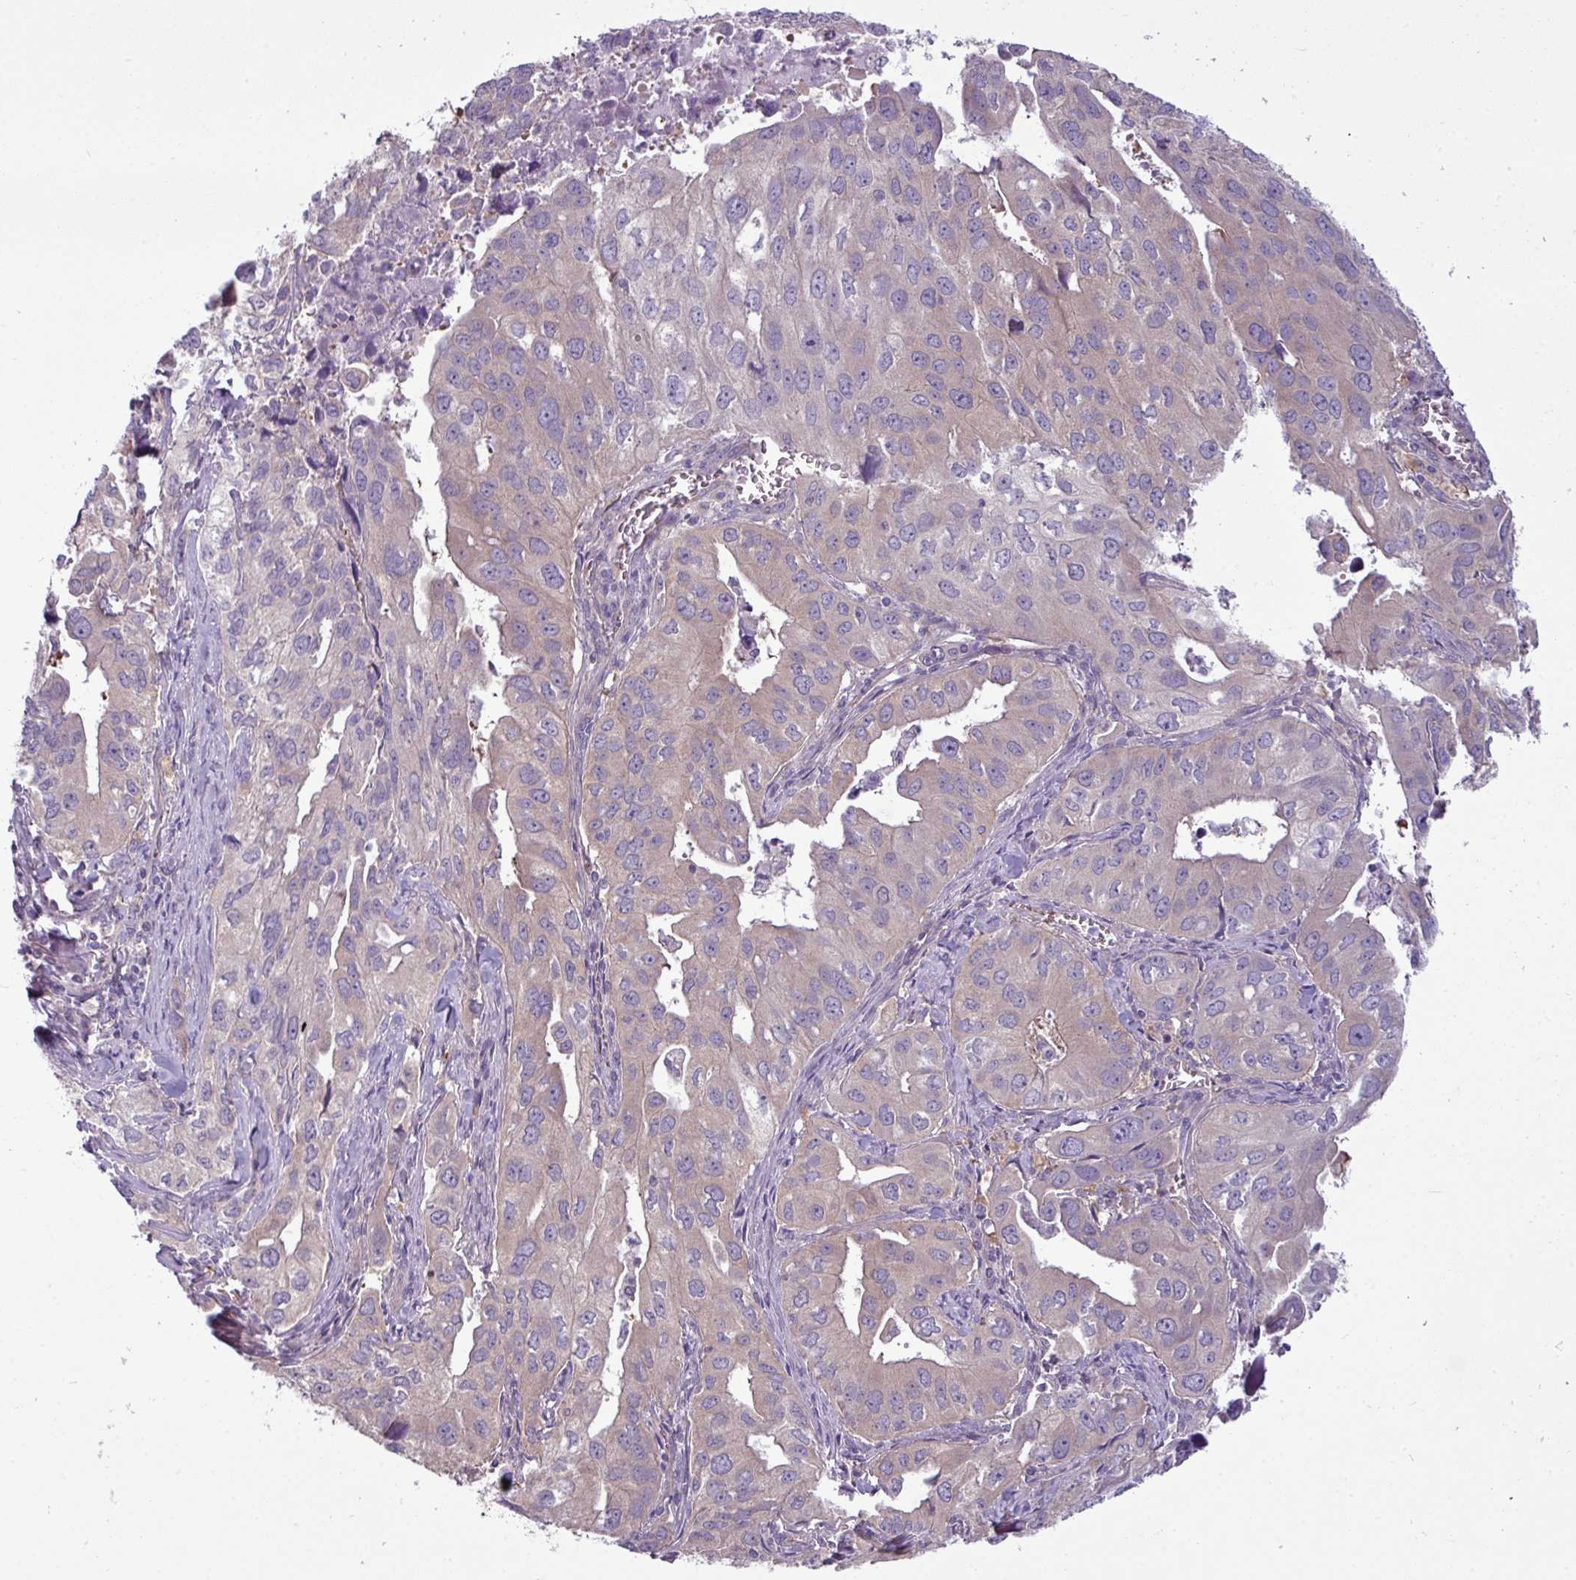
{"staining": {"intensity": "negative", "quantity": "none", "location": "none"}, "tissue": "lung cancer", "cell_type": "Tumor cells", "image_type": "cancer", "snomed": [{"axis": "morphology", "description": "Adenocarcinoma, NOS"}, {"axis": "topography", "description": "Lung"}], "caption": "This is an immunohistochemistry (IHC) micrograph of human lung adenocarcinoma. There is no expression in tumor cells.", "gene": "CAMK2B", "patient": {"sex": "male", "age": 48}}